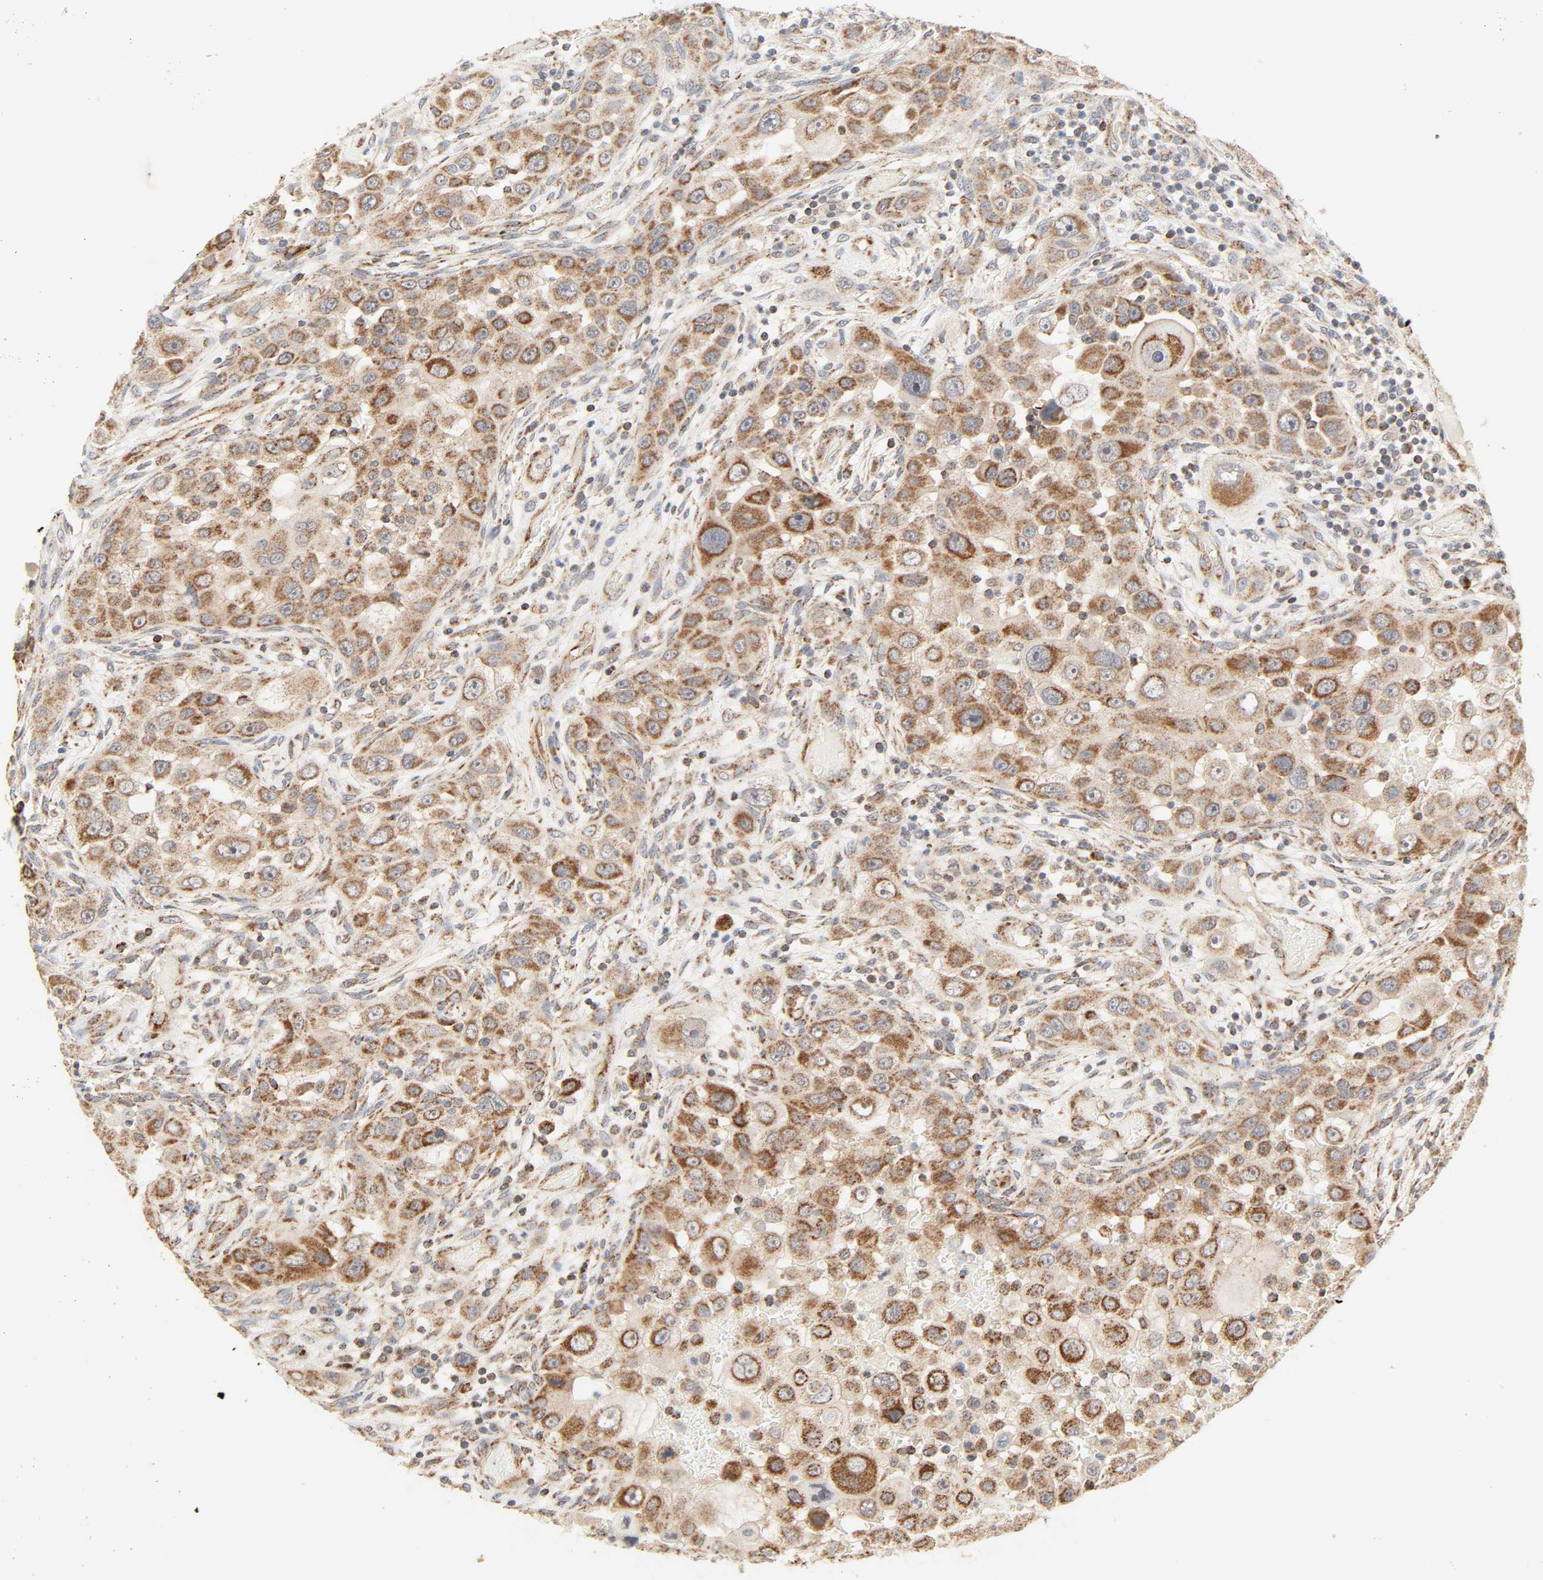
{"staining": {"intensity": "moderate", "quantity": ">75%", "location": "cytoplasmic/membranous"}, "tissue": "head and neck cancer", "cell_type": "Tumor cells", "image_type": "cancer", "snomed": [{"axis": "morphology", "description": "Carcinoma, NOS"}, {"axis": "topography", "description": "Head-Neck"}], "caption": "A photomicrograph of human head and neck carcinoma stained for a protein exhibits moderate cytoplasmic/membranous brown staining in tumor cells.", "gene": "ZMAT5", "patient": {"sex": "male", "age": 87}}